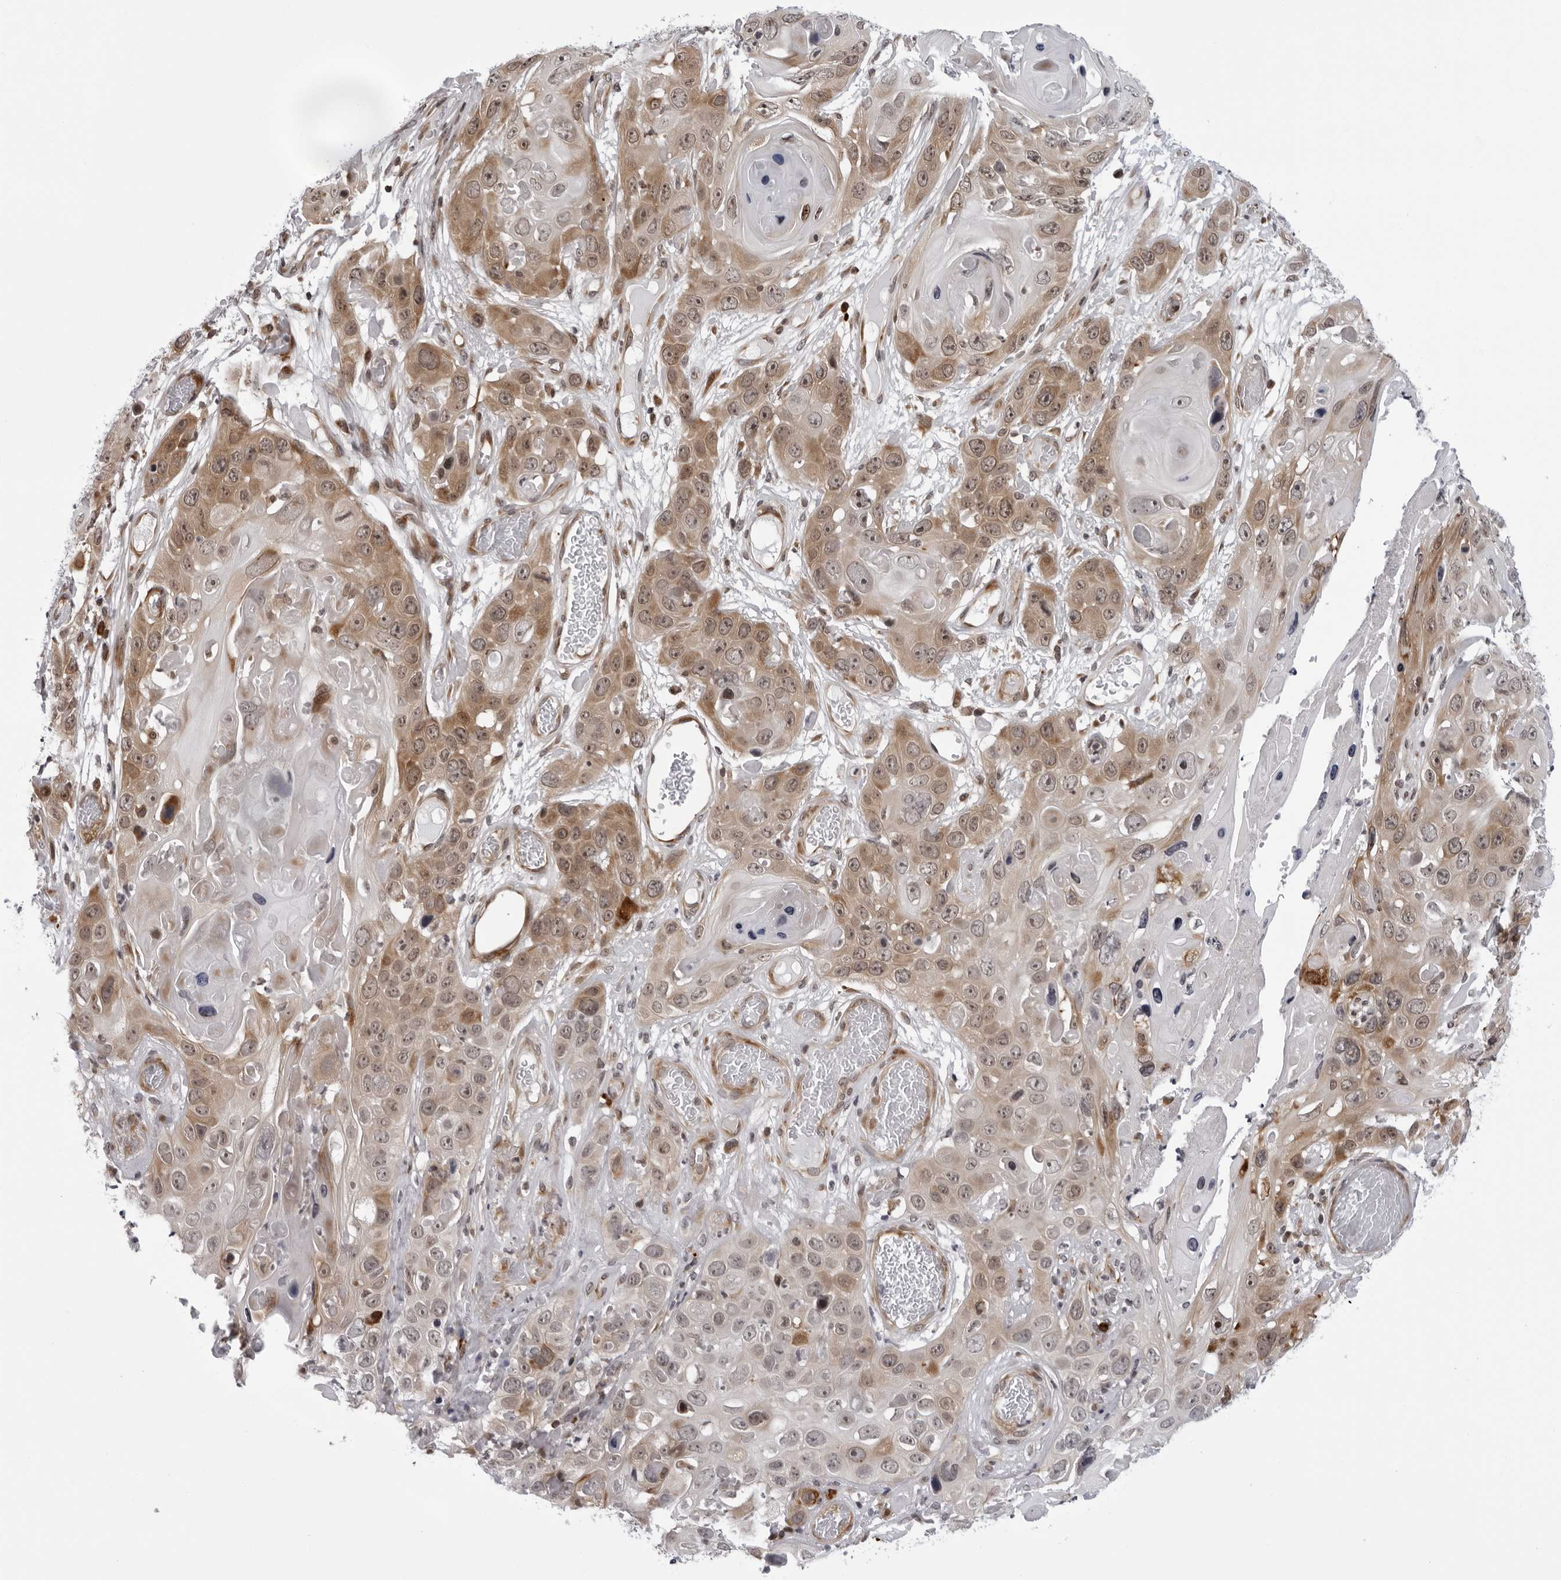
{"staining": {"intensity": "moderate", "quantity": ">75%", "location": "cytoplasmic/membranous"}, "tissue": "skin cancer", "cell_type": "Tumor cells", "image_type": "cancer", "snomed": [{"axis": "morphology", "description": "Squamous cell carcinoma, NOS"}, {"axis": "topography", "description": "Skin"}], "caption": "Protein staining exhibits moderate cytoplasmic/membranous positivity in about >75% of tumor cells in skin cancer.", "gene": "GCSAML", "patient": {"sex": "male", "age": 55}}